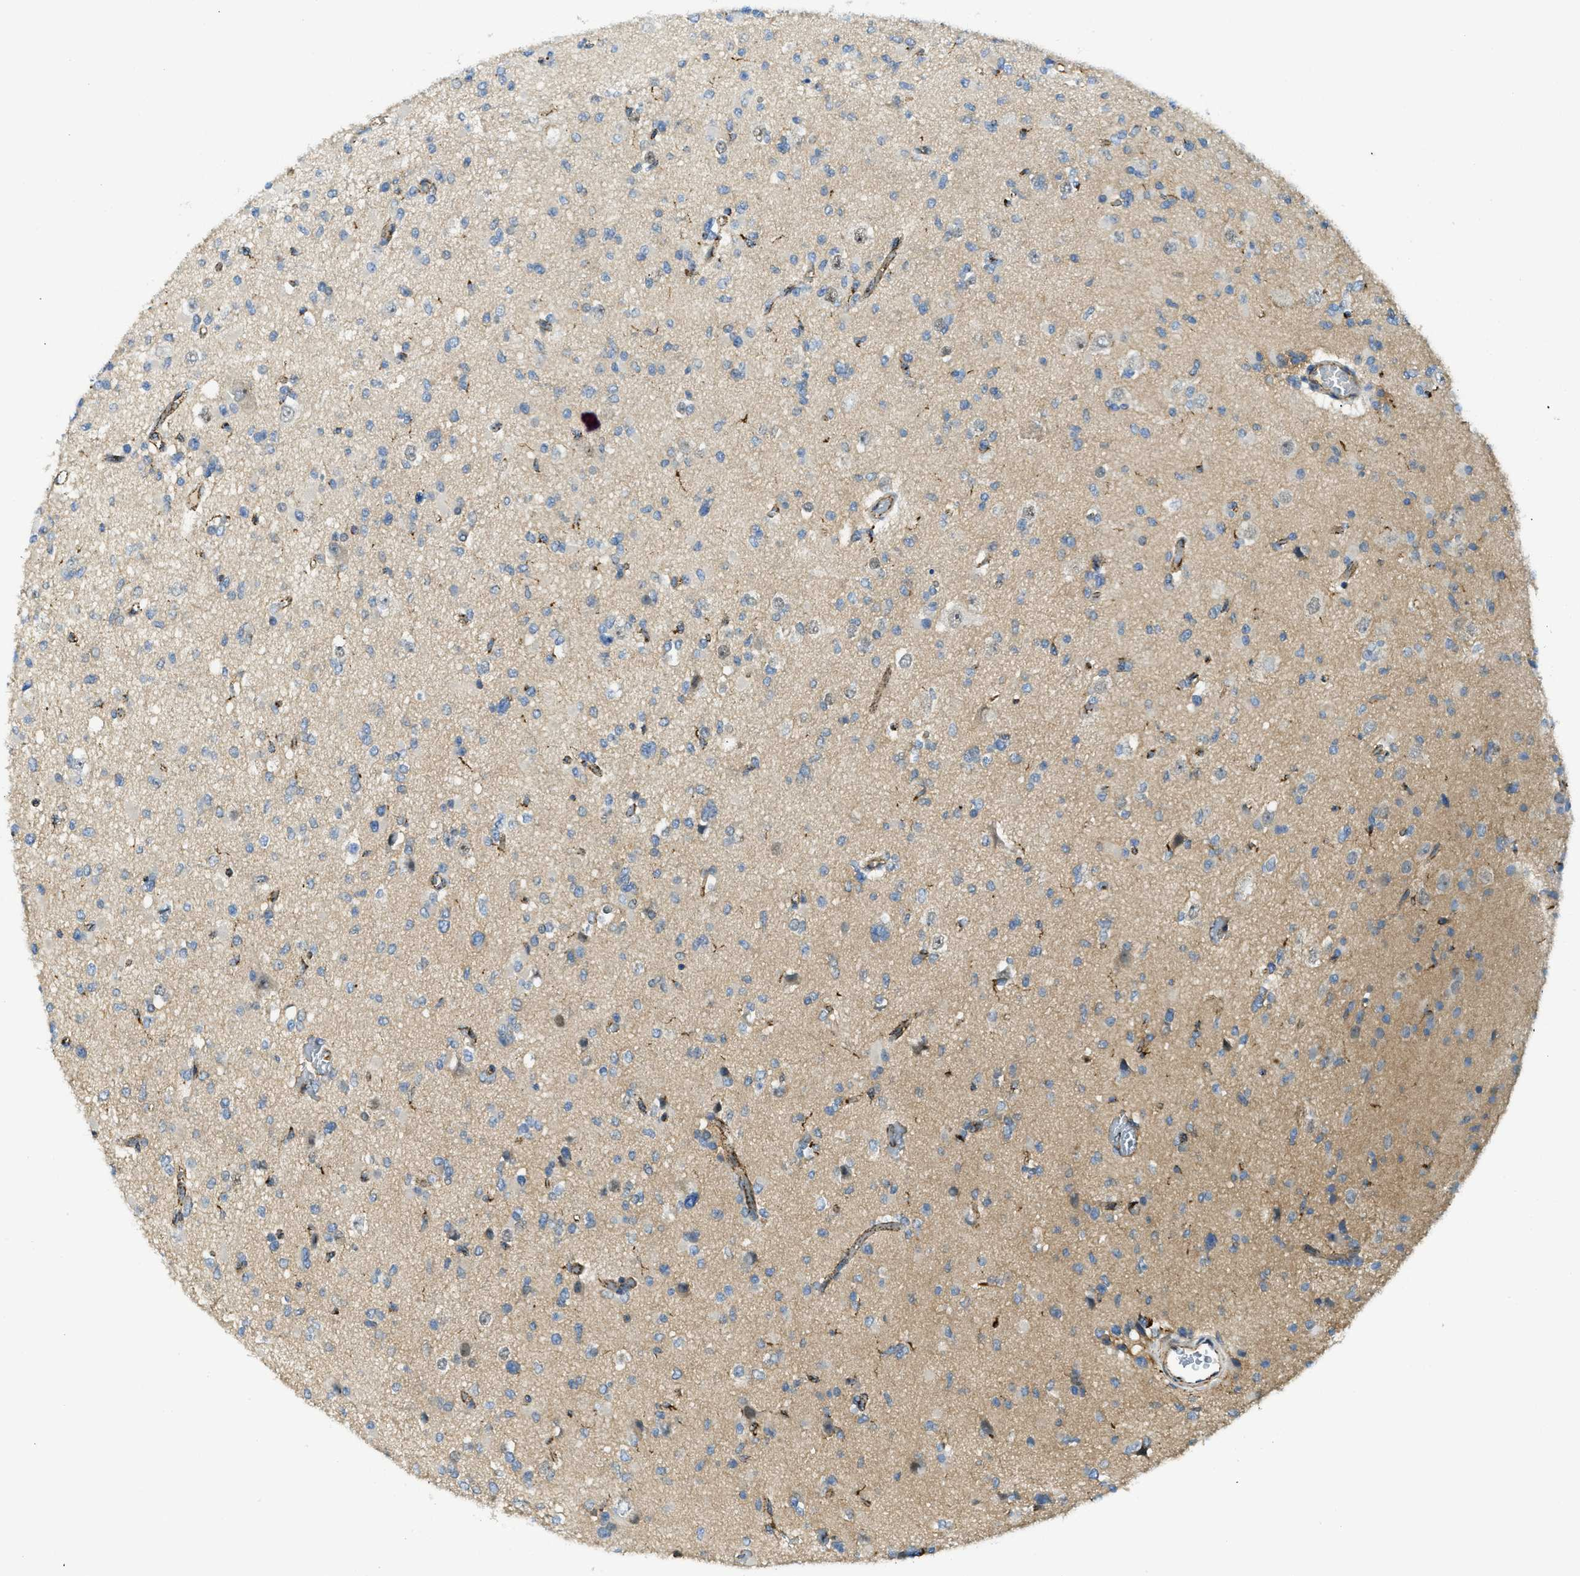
{"staining": {"intensity": "negative", "quantity": "none", "location": "none"}, "tissue": "glioma", "cell_type": "Tumor cells", "image_type": "cancer", "snomed": [{"axis": "morphology", "description": "Glioma, malignant, Low grade"}, {"axis": "topography", "description": "Brain"}], "caption": "Human malignant low-grade glioma stained for a protein using IHC demonstrates no positivity in tumor cells.", "gene": "SQOR", "patient": {"sex": "female", "age": 22}}